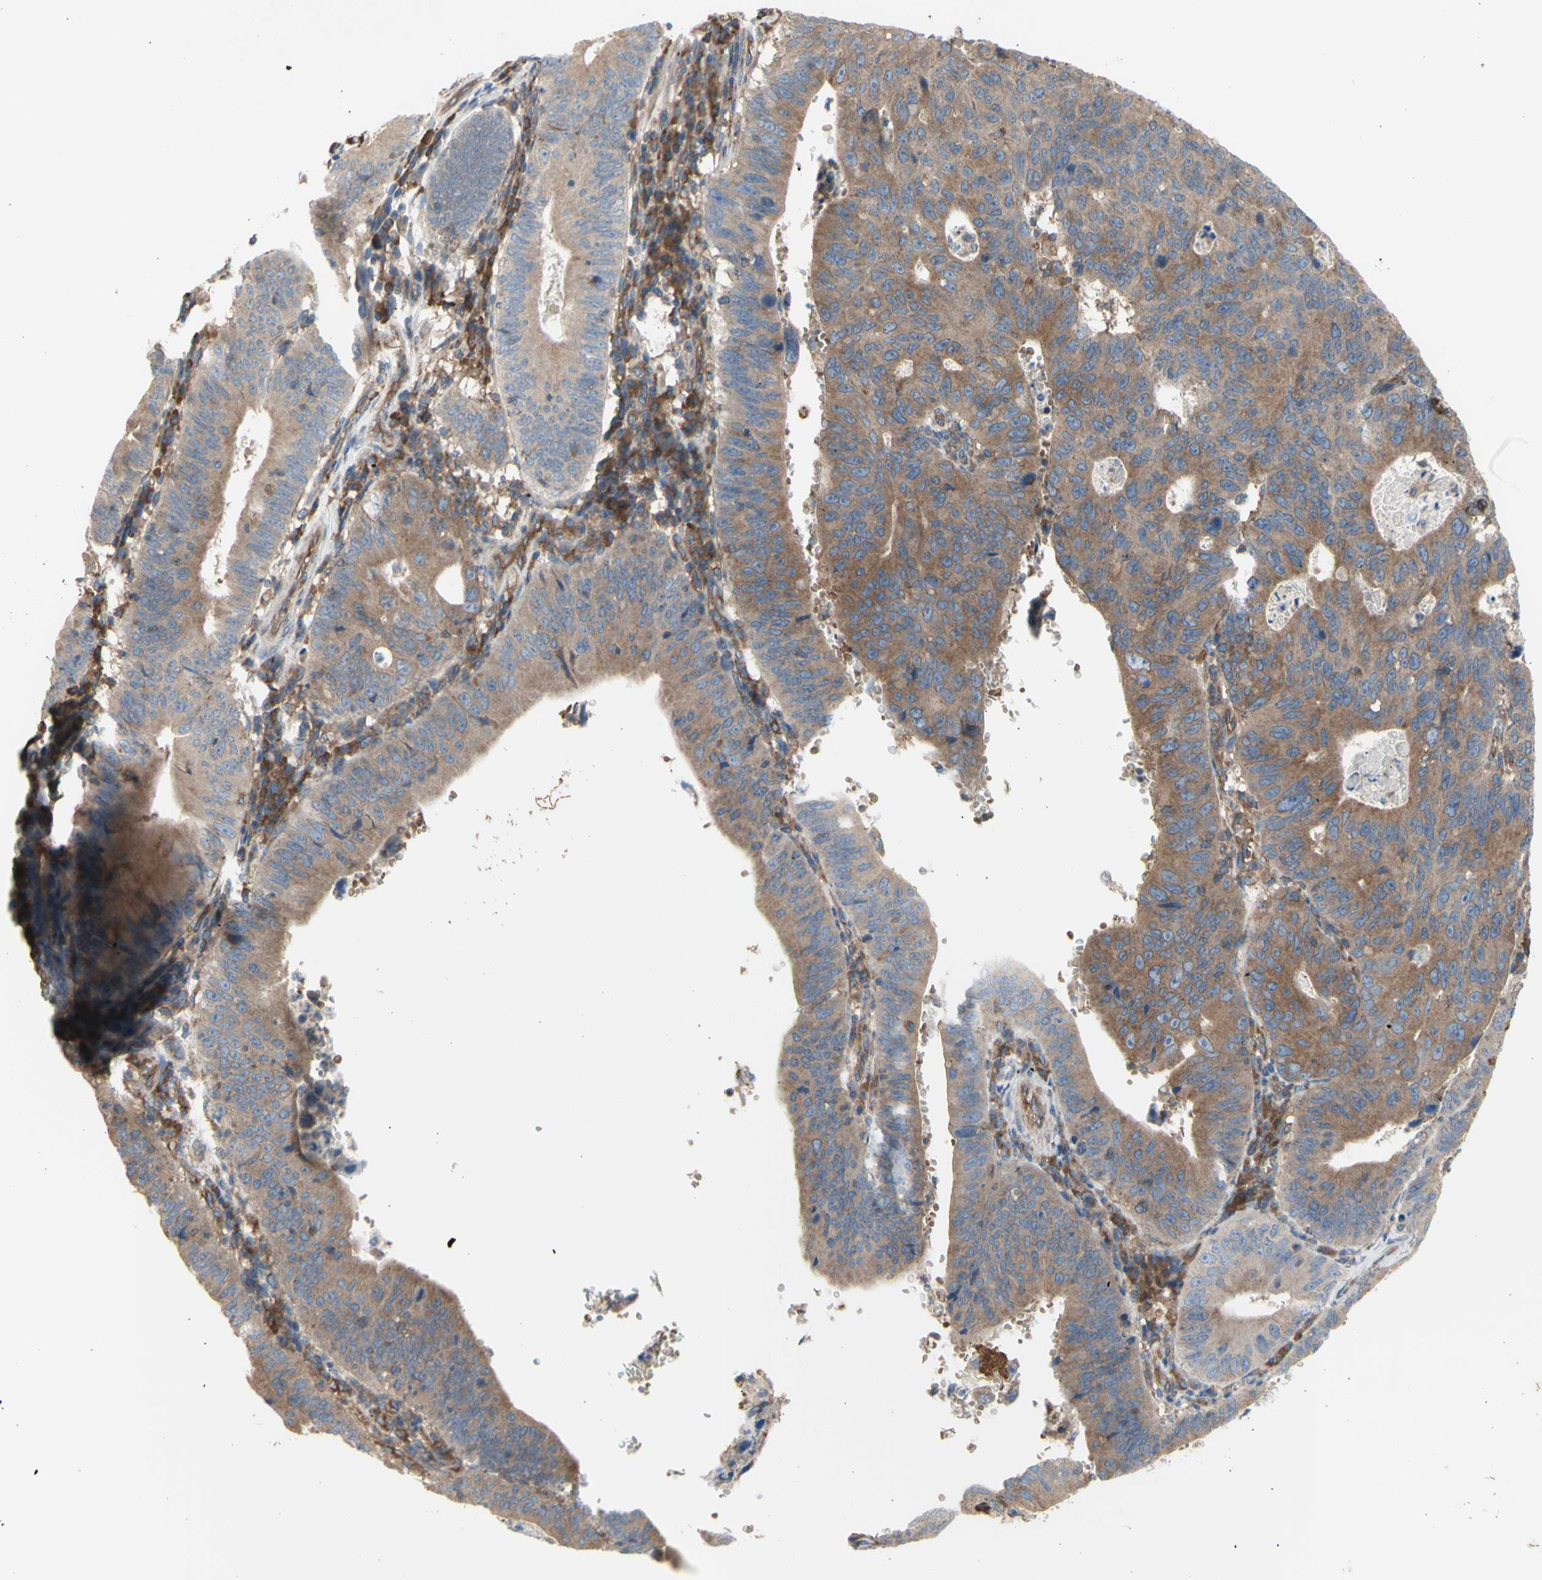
{"staining": {"intensity": "moderate", "quantity": ">75%", "location": "cytoplasmic/membranous"}, "tissue": "stomach cancer", "cell_type": "Tumor cells", "image_type": "cancer", "snomed": [{"axis": "morphology", "description": "Adenocarcinoma, NOS"}, {"axis": "topography", "description": "Stomach"}], "caption": "High-power microscopy captured an immunohistochemistry (IHC) histopathology image of stomach cancer (adenocarcinoma), revealing moderate cytoplasmic/membranous expression in about >75% of tumor cells.", "gene": "KLC1", "patient": {"sex": "male", "age": 59}}